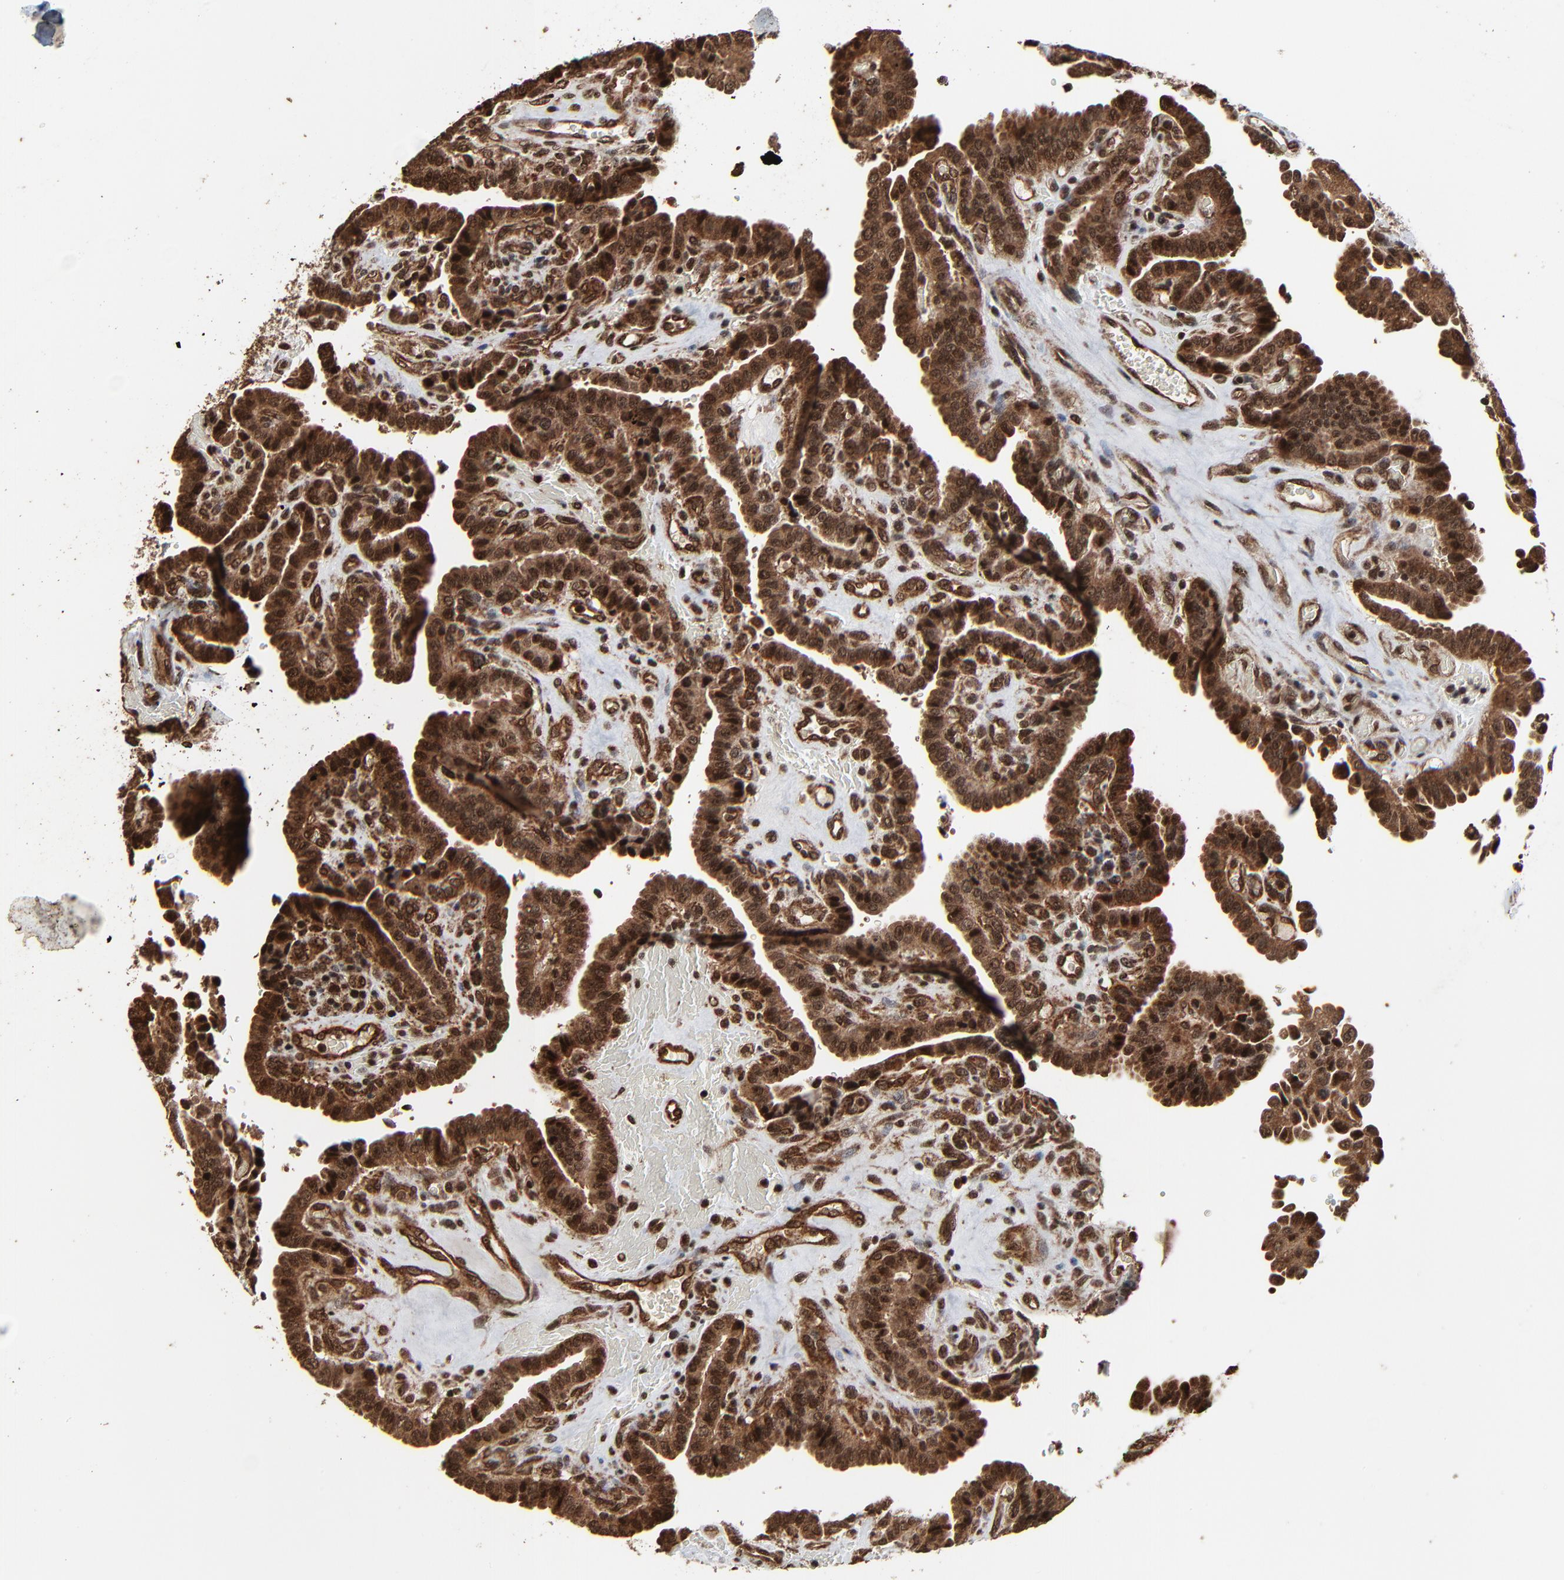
{"staining": {"intensity": "moderate", "quantity": ">75%", "location": "cytoplasmic/membranous,nuclear"}, "tissue": "thyroid cancer", "cell_type": "Tumor cells", "image_type": "cancer", "snomed": [{"axis": "morphology", "description": "Papillary adenocarcinoma, NOS"}, {"axis": "topography", "description": "Thyroid gland"}], "caption": "Immunohistochemistry (IHC) of thyroid cancer shows medium levels of moderate cytoplasmic/membranous and nuclear positivity in approximately >75% of tumor cells.", "gene": "RHOJ", "patient": {"sex": "male", "age": 87}}